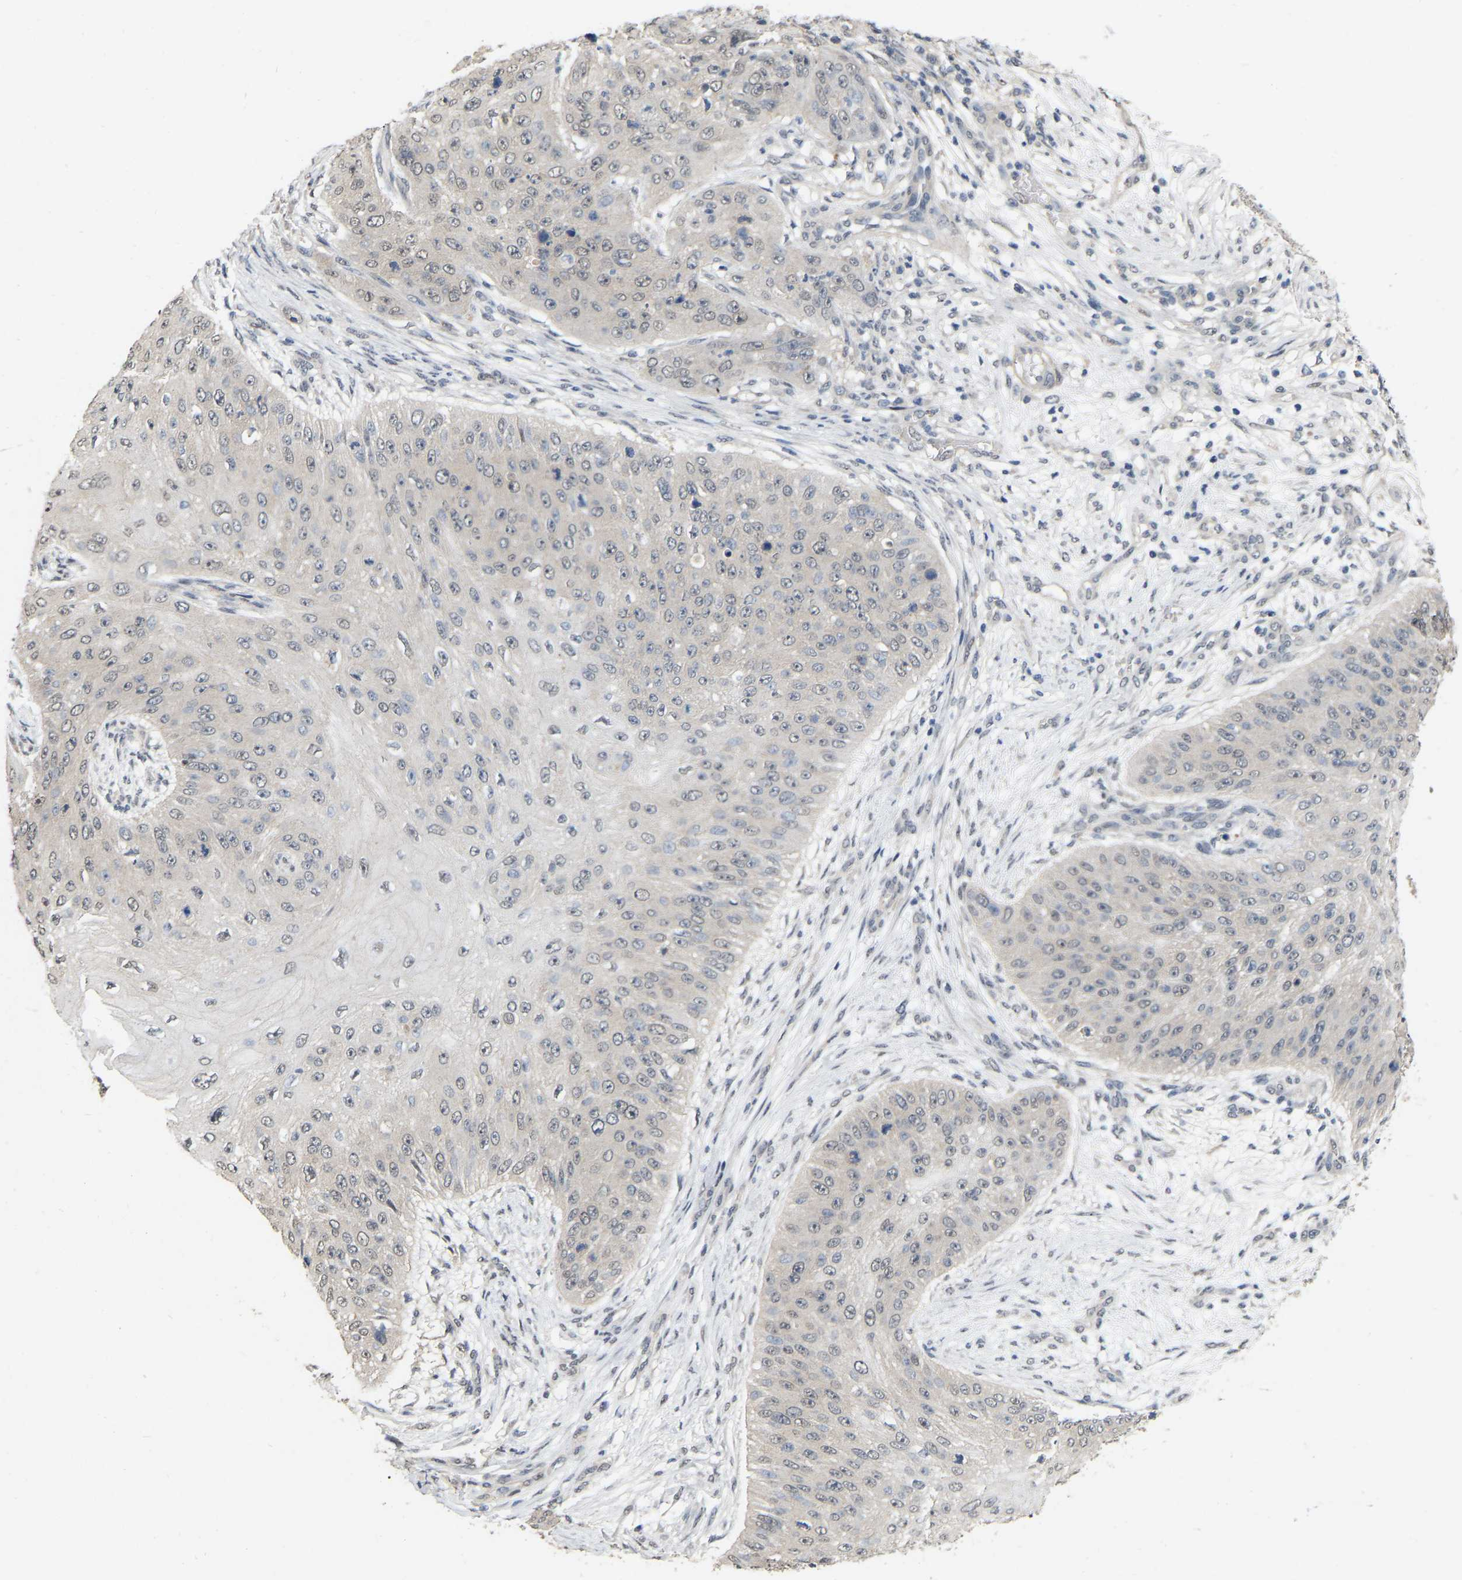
{"staining": {"intensity": "weak", "quantity": "<25%", "location": "cytoplasmic/membranous,nuclear"}, "tissue": "skin cancer", "cell_type": "Tumor cells", "image_type": "cancer", "snomed": [{"axis": "morphology", "description": "Squamous cell carcinoma, NOS"}, {"axis": "topography", "description": "Skin"}], "caption": "IHC photomicrograph of neoplastic tissue: human skin squamous cell carcinoma stained with DAB reveals no significant protein staining in tumor cells.", "gene": "RUVBL1", "patient": {"sex": "female", "age": 80}}